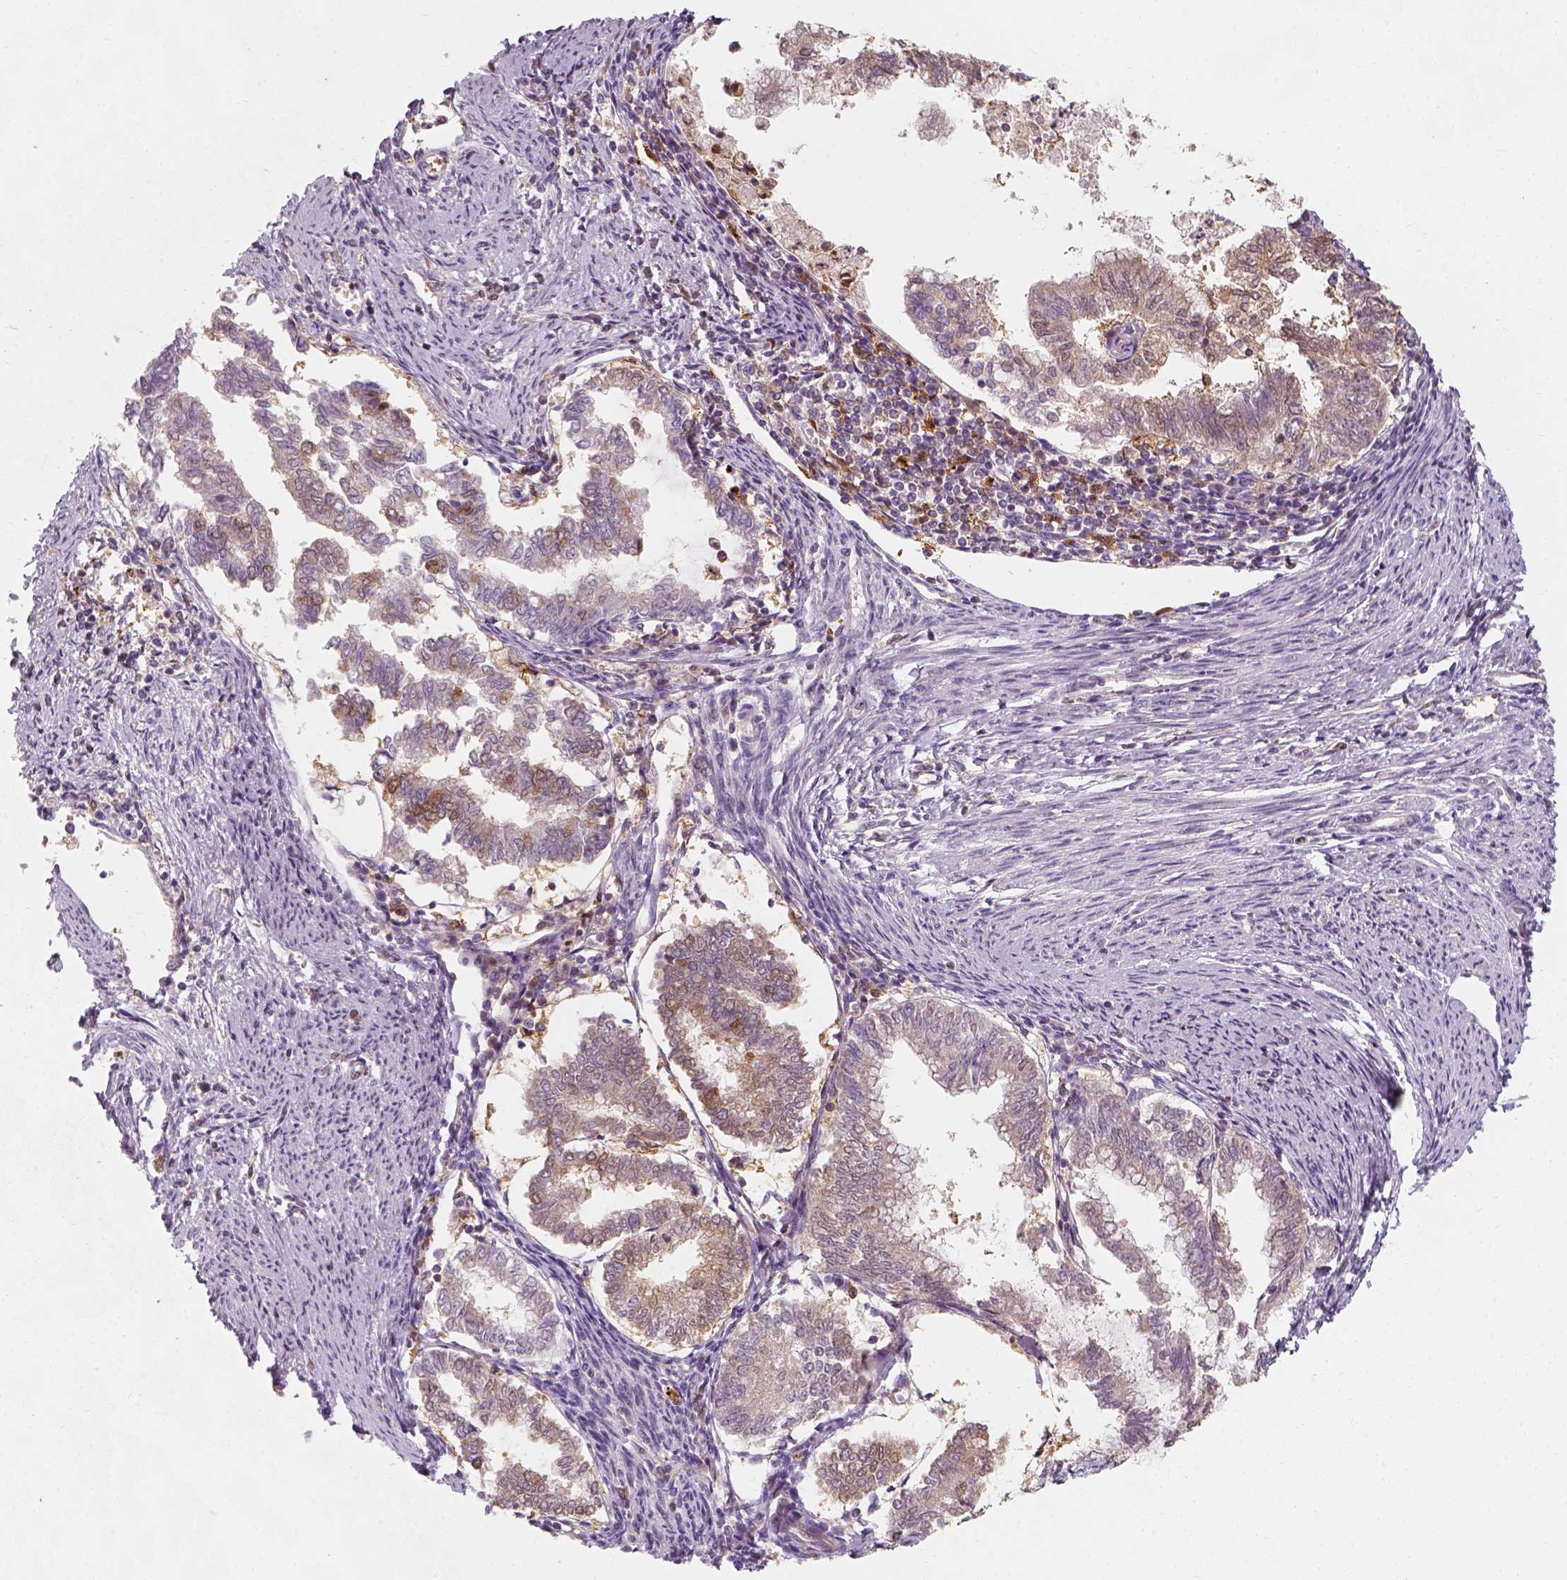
{"staining": {"intensity": "moderate", "quantity": "<25%", "location": "cytoplasmic/membranous"}, "tissue": "endometrial cancer", "cell_type": "Tumor cells", "image_type": "cancer", "snomed": [{"axis": "morphology", "description": "Adenocarcinoma, NOS"}, {"axis": "topography", "description": "Endometrium"}], "caption": "An image of endometrial cancer stained for a protein displays moderate cytoplasmic/membranous brown staining in tumor cells. (DAB (3,3'-diaminobenzidine) IHC with brightfield microscopy, high magnification).", "gene": "SQSTM1", "patient": {"sex": "female", "age": 79}}